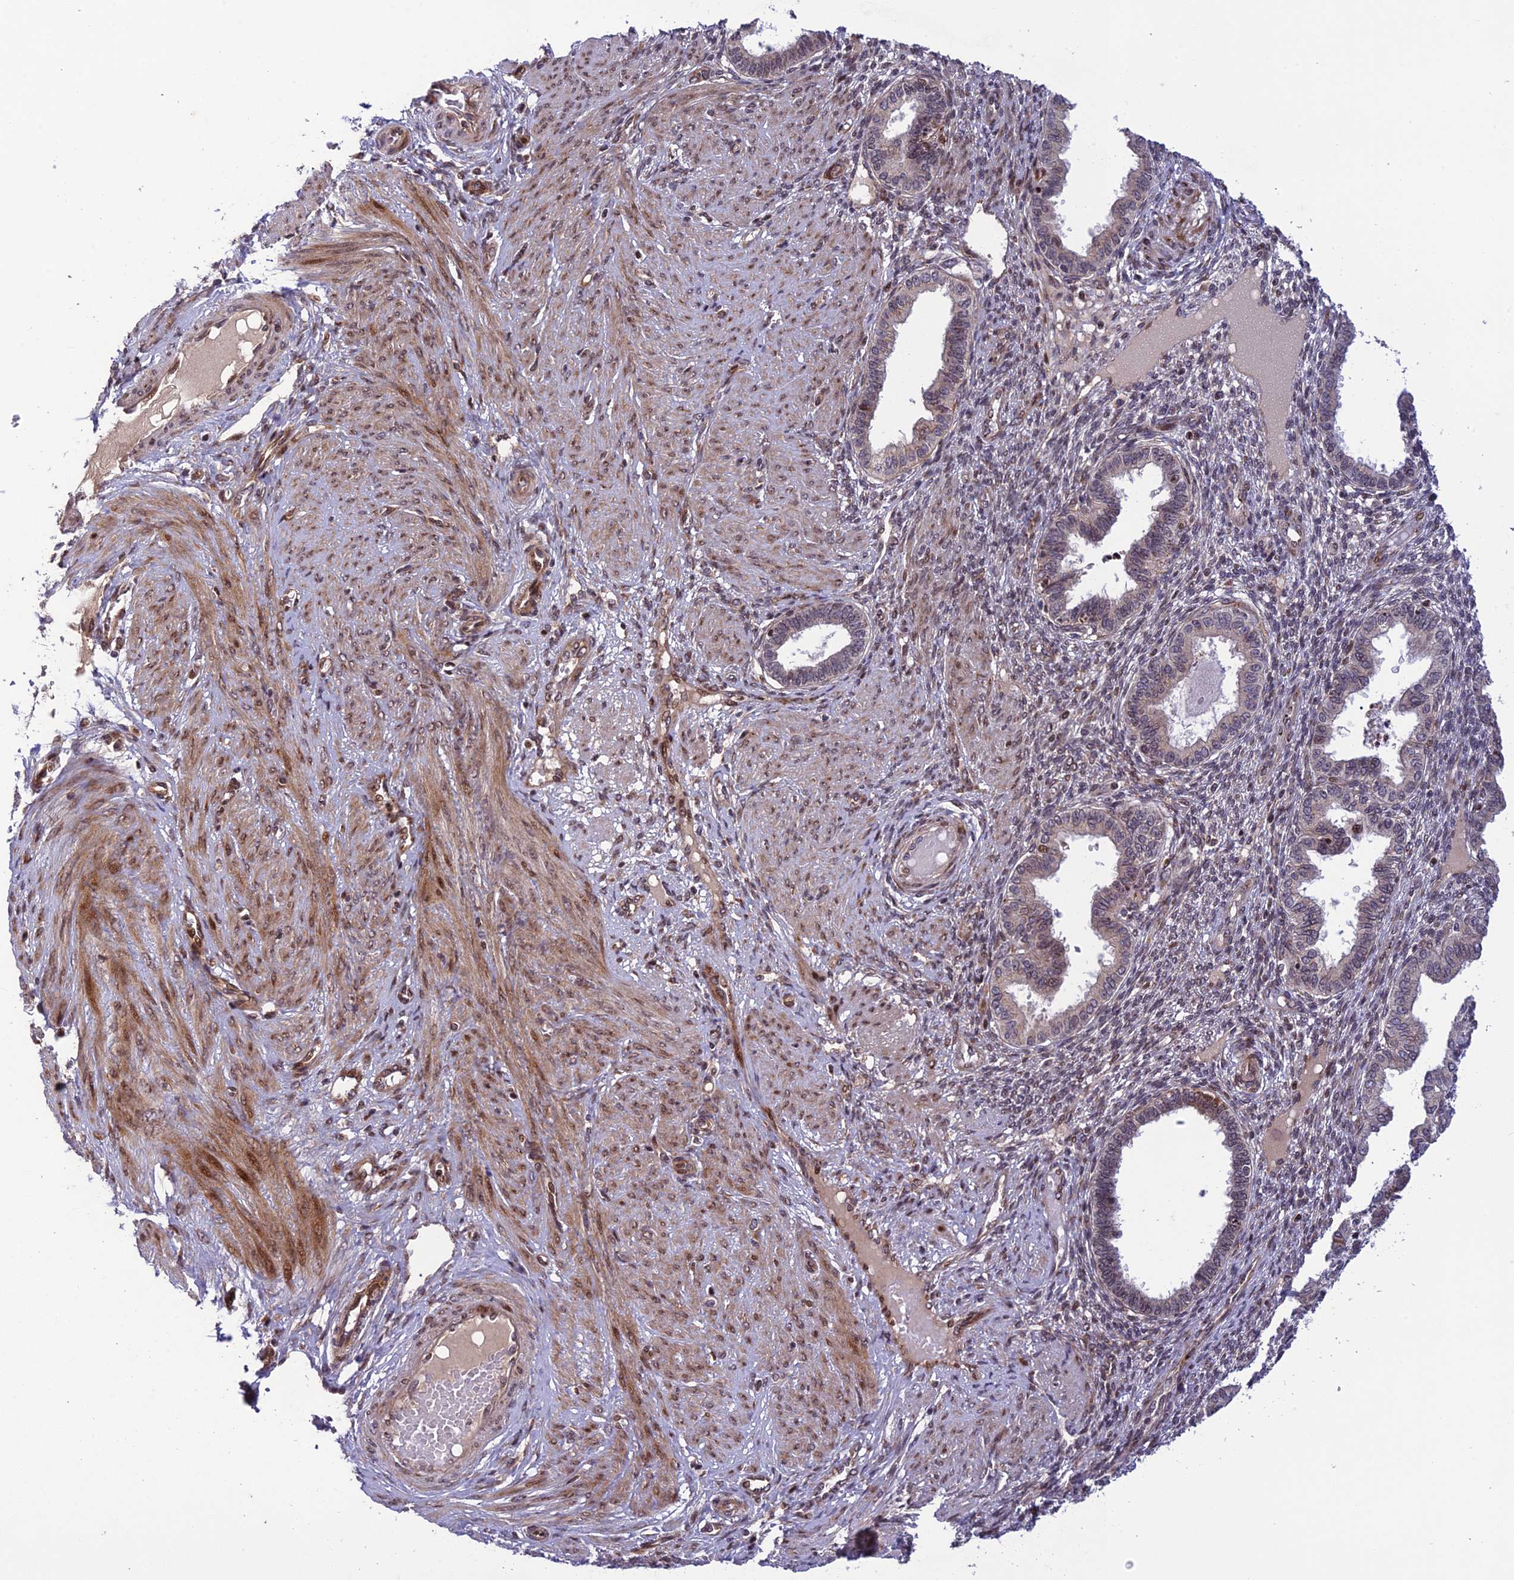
{"staining": {"intensity": "moderate", "quantity": "<25%", "location": "nuclear"}, "tissue": "endometrium", "cell_type": "Cells in endometrial stroma", "image_type": "normal", "snomed": [{"axis": "morphology", "description": "Normal tissue, NOS"}, {"axis": "topography", "description": "Endometrium"}], "caption": "The histopathology image exhibits a brown stain indicating the presence of a protein in the nuclear of cells in endometrial stroma in endometrium. The staining was performed using DAB, with brown indicating positive protein expression. Nuclei are stained blue with hematoxylin.", "gene": "SMIM7", "patient": {"sex": "female", "age": 33}}